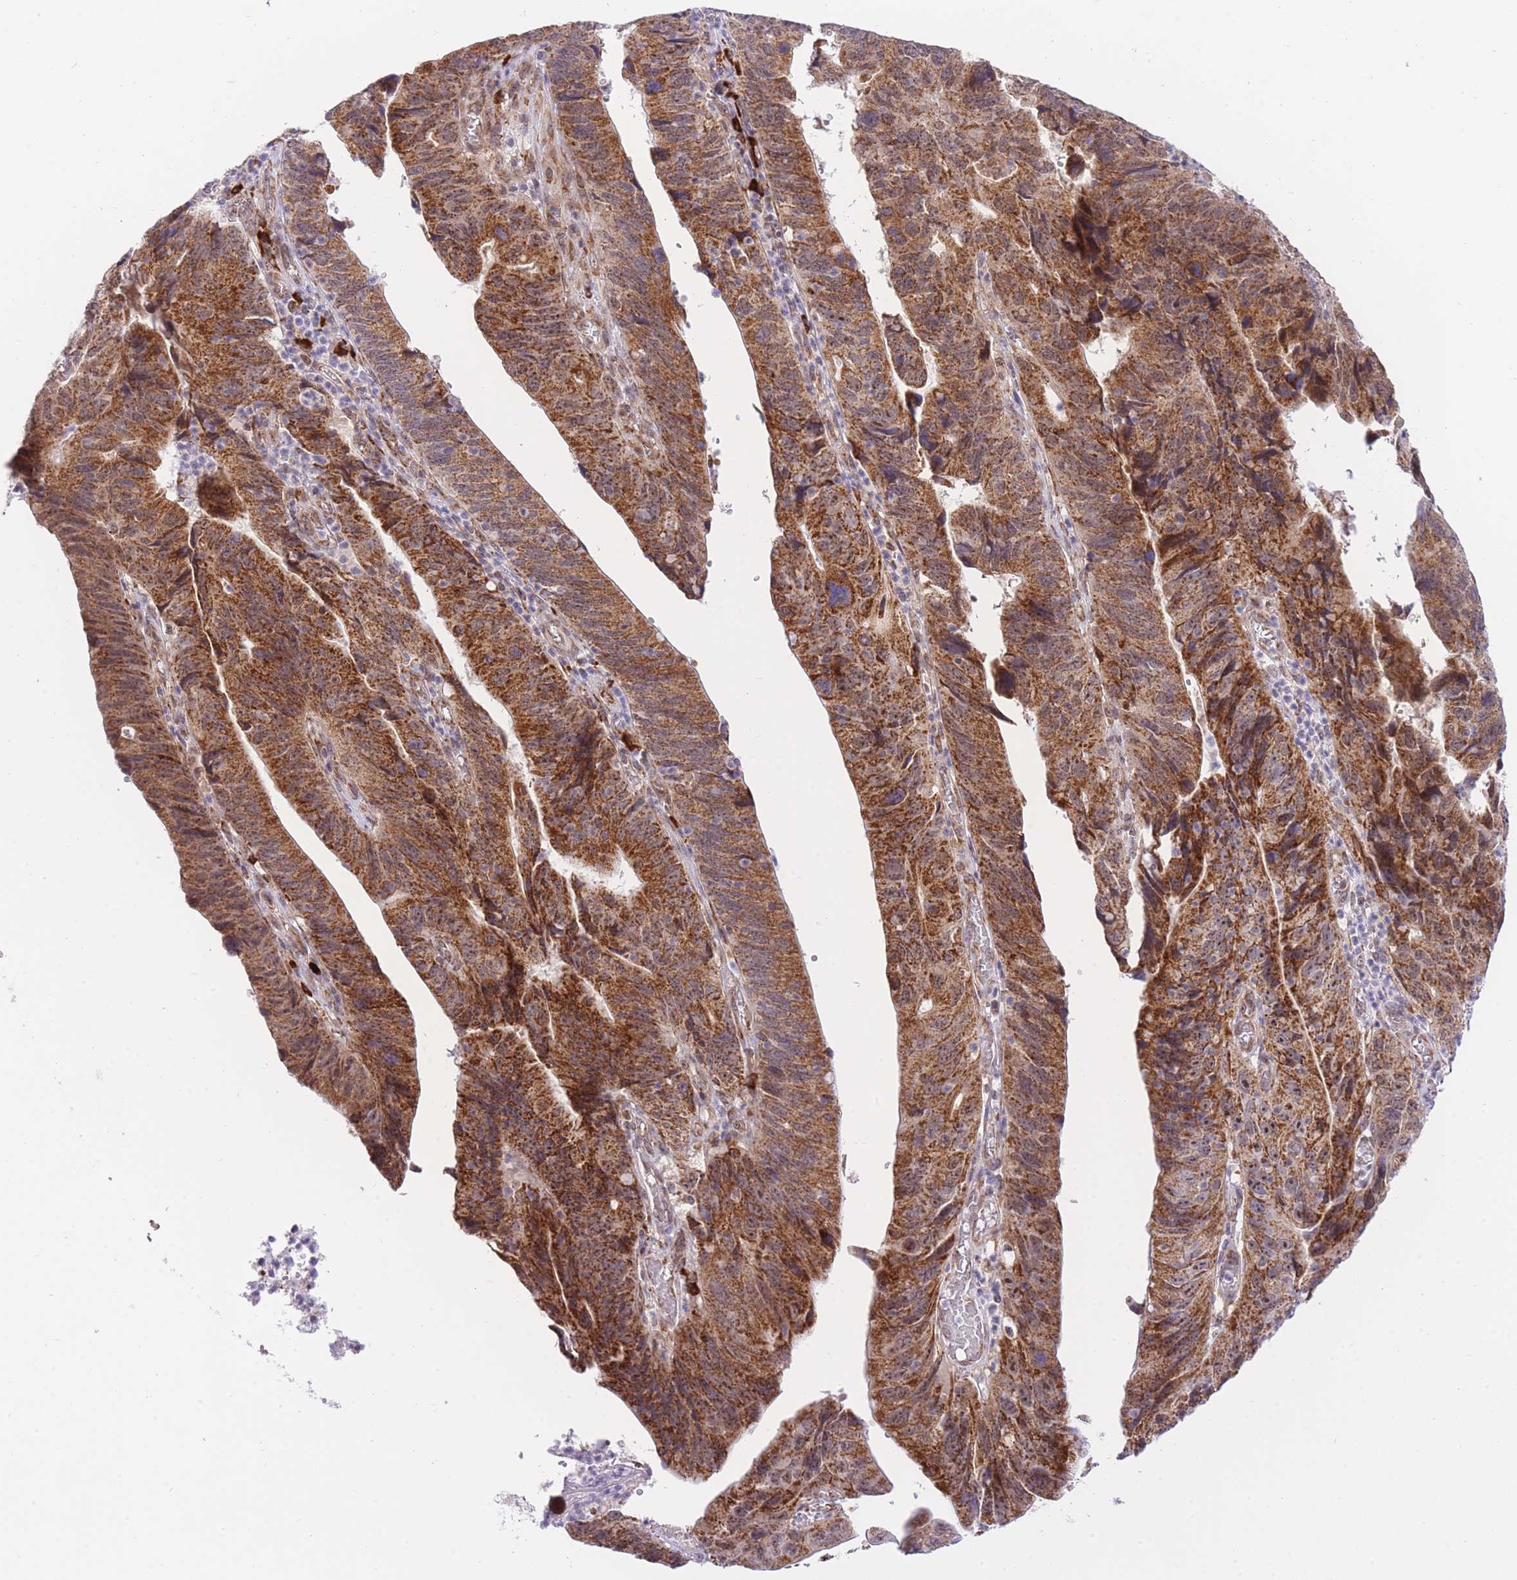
{"staining": {"intensity": "strong", "quantity": ">75%", "location": "cytoplasmic/membranous"}, "tissue": "stomach cancer", "cell_type": "Tumor cells", "image_type": "cancer", "snomed": [{"axis": "morphology", "description": "Adenocarcinoma, NOS"}, {"axis": "topography", "description": "Stomach"}], "caption": "High-power microscopy captured an immunohistochemistry (IHC) micrograph of stomach cancer, revealing strong cytoplasmic/membranous expression in about >75% of tumor cells.", "gene": "EXOSC8", "patient": {"sex": "male", "age": 59}}